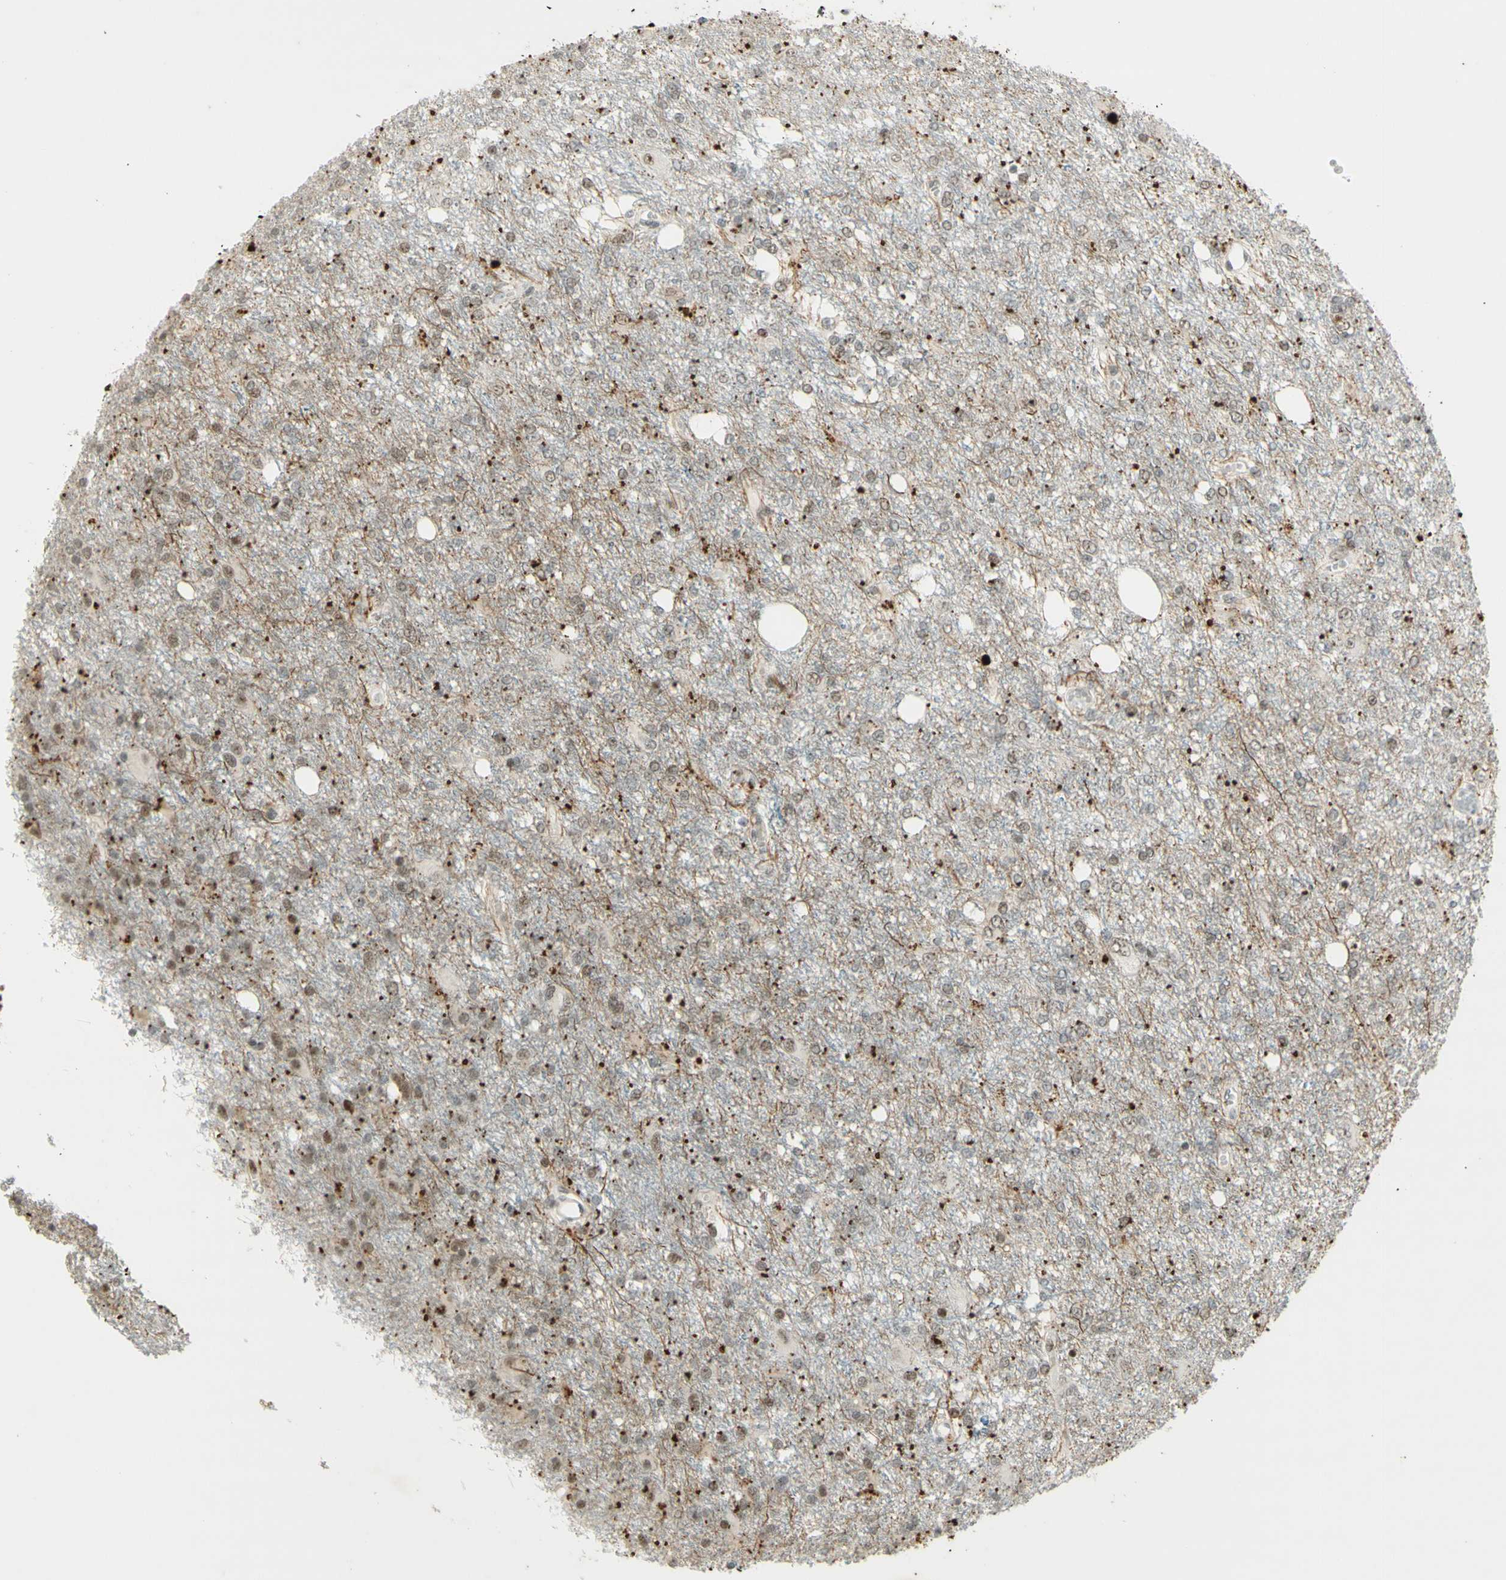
{"staining": {"intensity": "weak", "quantity": "25%-75%", "location": "cytoplasmic/membranous,nuclear"}, "tissue": "glioma", "cell_type": "Tumor cells", "image_type": "cancer", "snomed": [{"axis": "morphology", "description": "Glioma, malignant, High grade"}, {"axis": "topography", "description": "Brain"}], "caption": "High-grade glioma (malignant) stained for a protein (brown) displays weak cytoplasmic/membranous and nuclear positive expression in approximately 25%-75% of tumor cells.", "gene": "IRF1", "patient": {"sex": "female", "age": 59}}